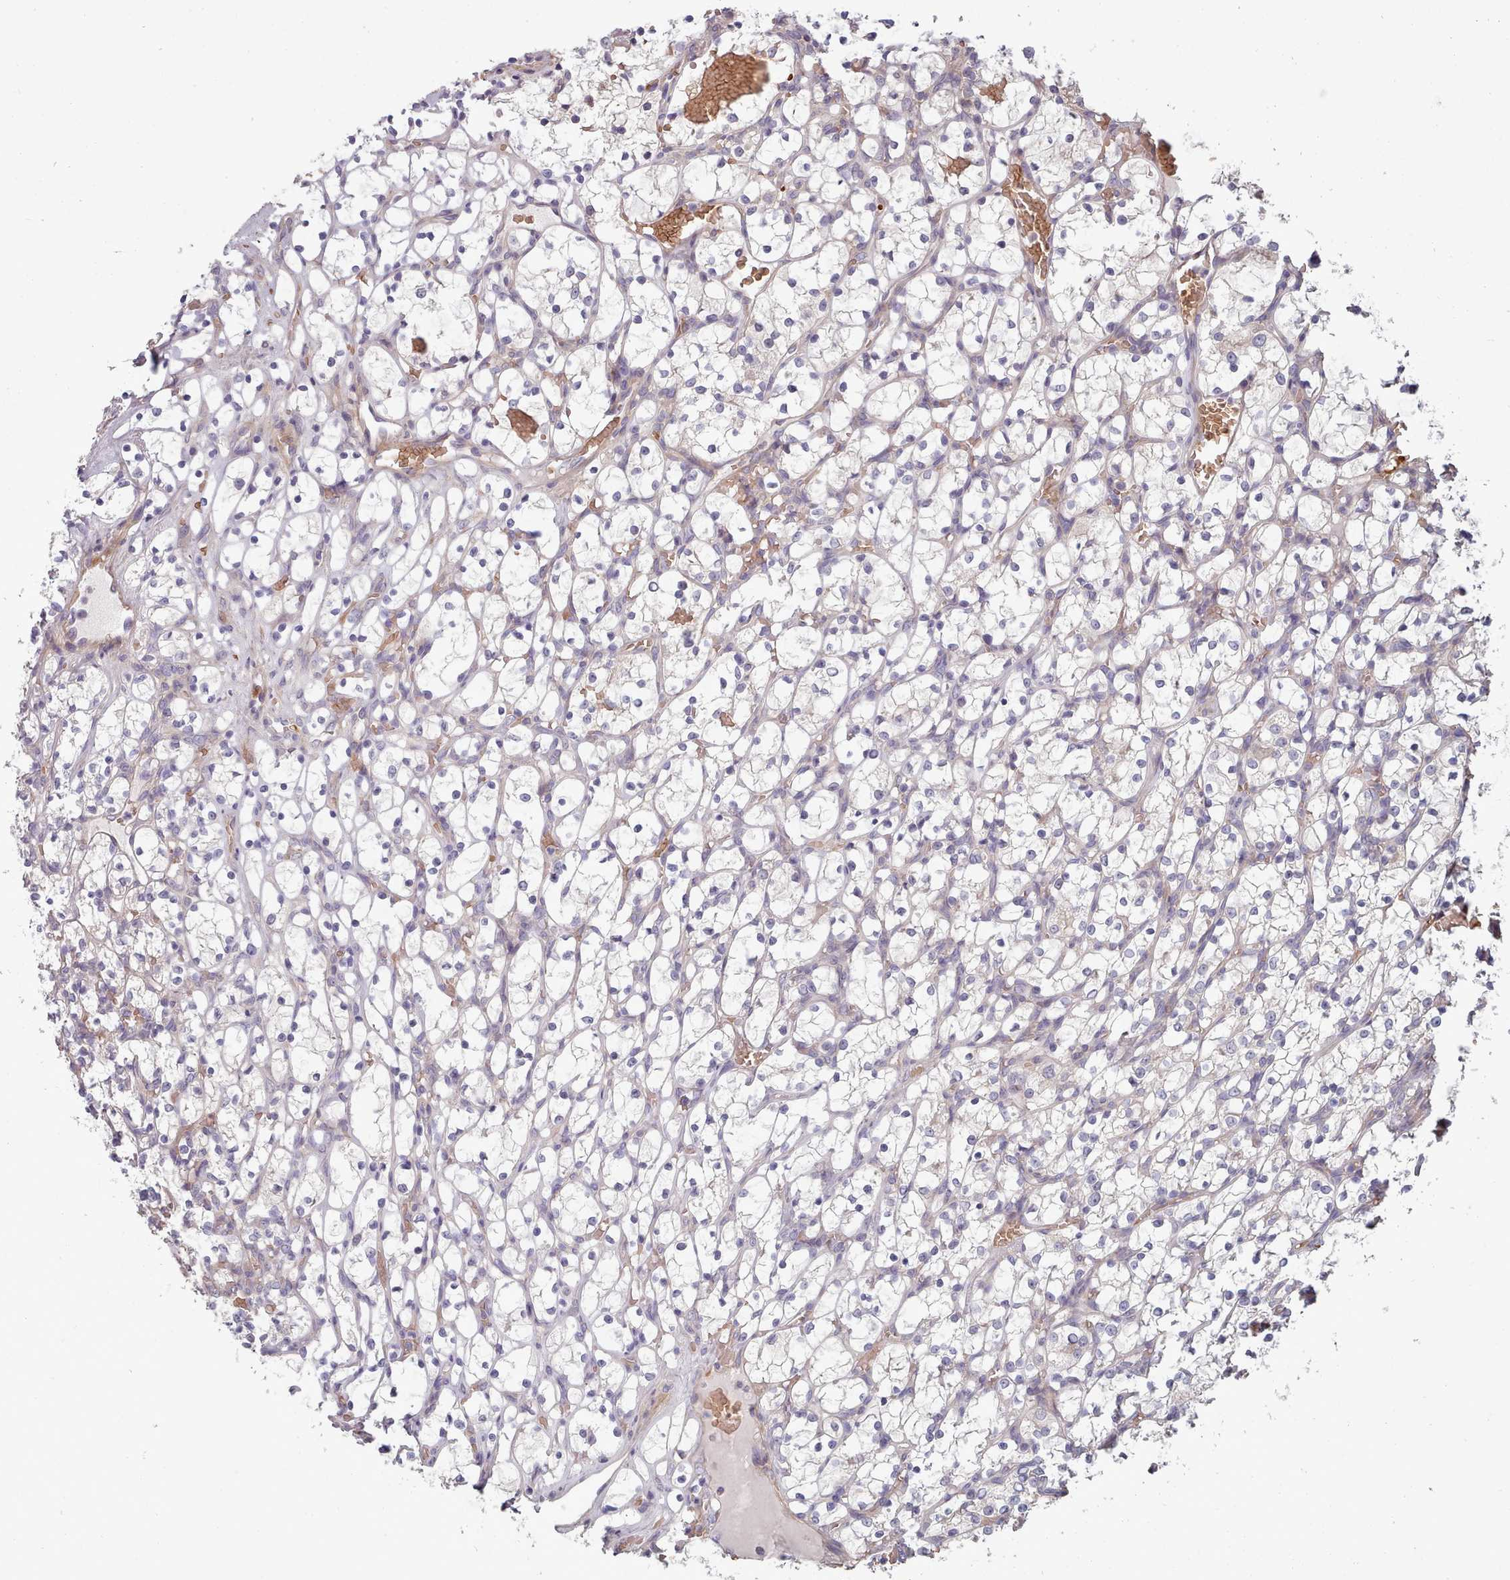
{"staining": {"intensity": "negative", "quantity": "none", "location": "none"}, "tissue": "renal cancer", "cell_type": "Tumor cells", "image_type": "cancer", "snomed": [{"axis": "morphology", "description": "Adenocarcinoma, NOS"}, {"axis": "topography", "description": "Kidney"}], "caption": "The IHC image has no significant positivity in tumor cells of renal cancer (adenocarcinoma) tissue.", "gene": "CLNS1A", "patient": {"sex": "female", "age": 69}}